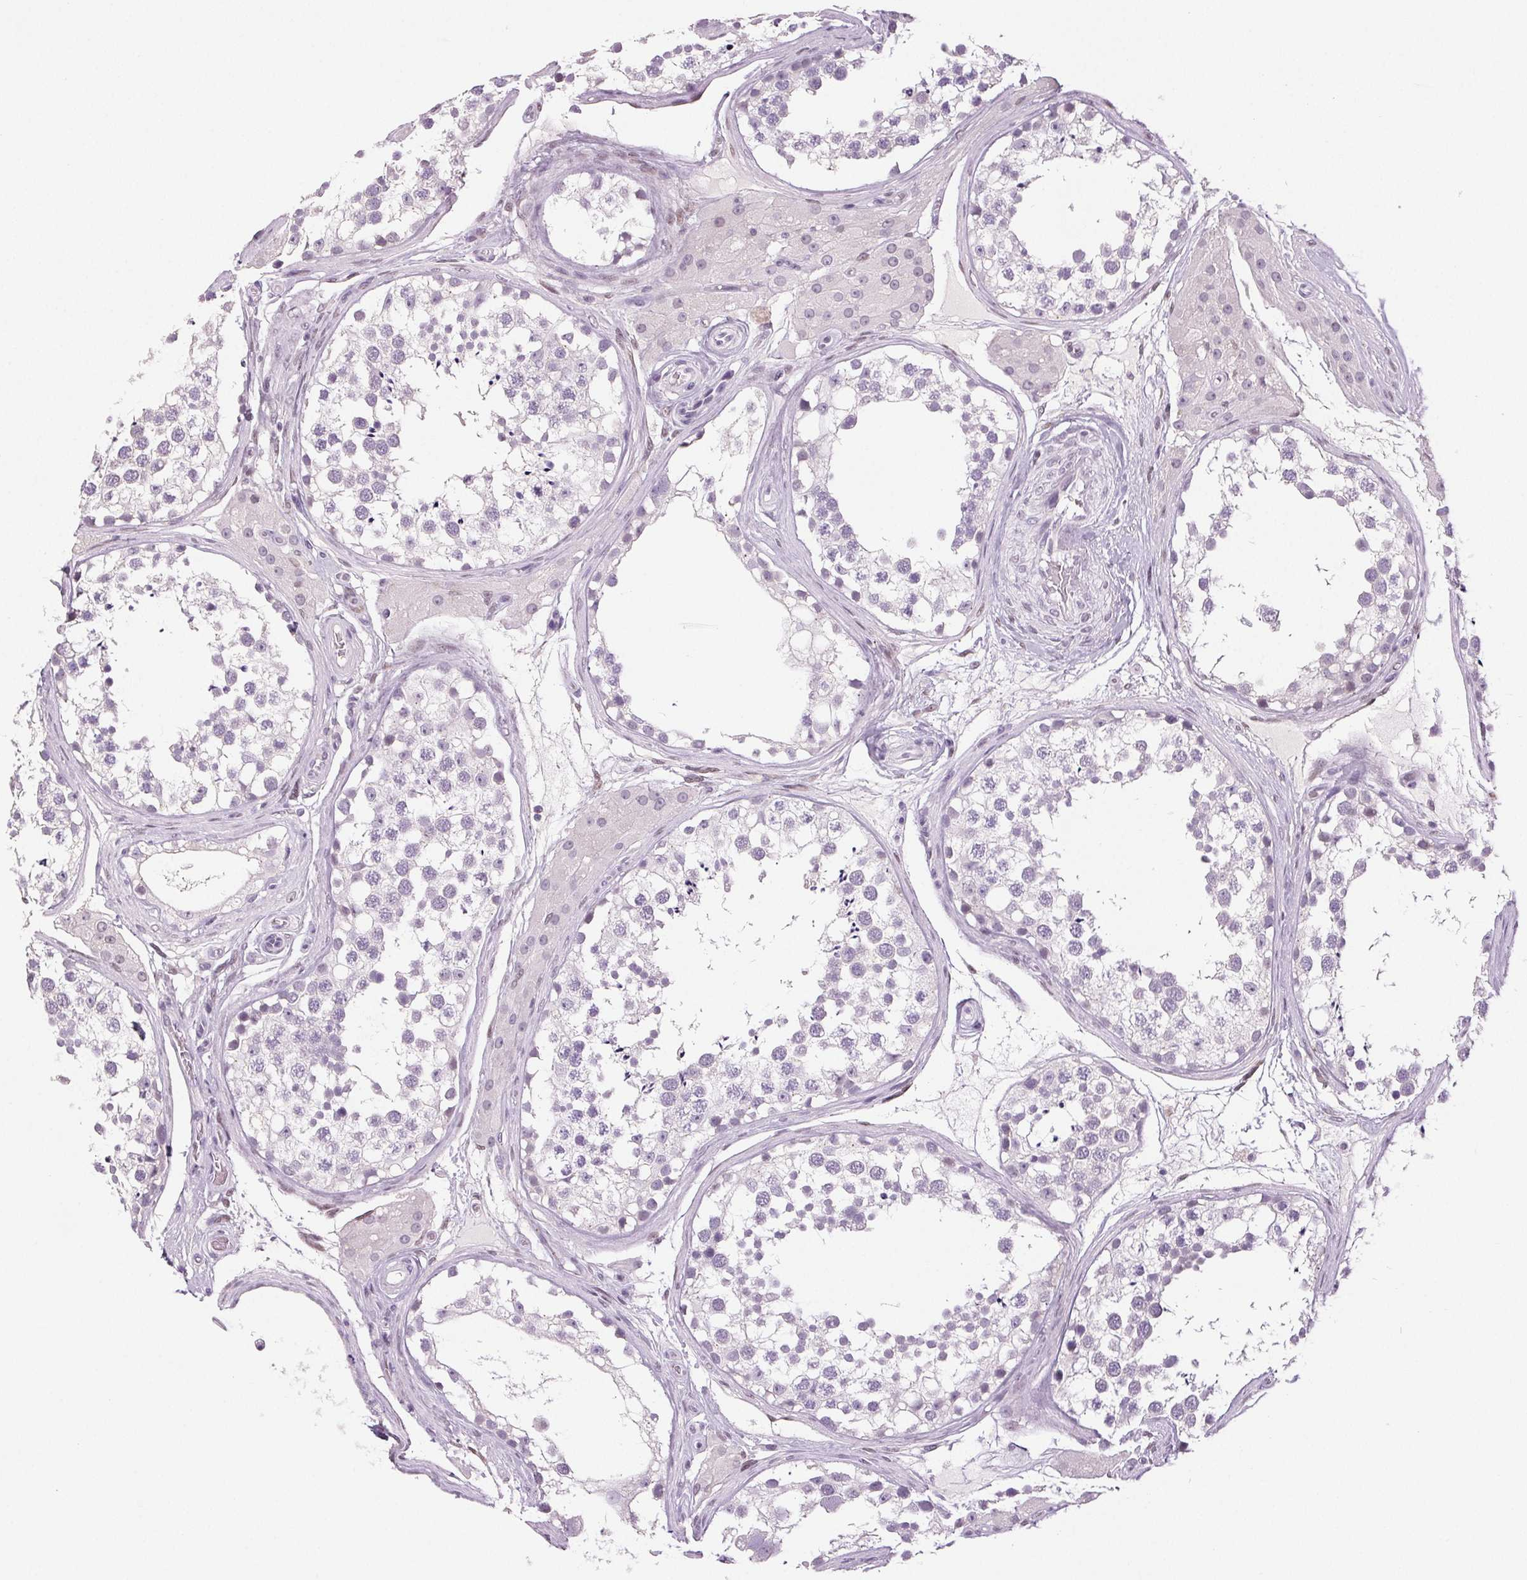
{"staining": {"intensity": "negative", "quantity": "none", "location": "none"}, "tissue": "testis", "cell_type": "Cells in seminiferous ducts", "image_type": "normal", "snomed": [{"axis": "morphology", "description": "Normal tissue, NOS"}, {"axis": "morphology", "description": "Seminoma, NOS"}, {"axis": "topography", "description": "Testis"}], "caption": "Photomicrograph shows no significant protein staining in cells in seminiferous ducts of normal testis.", "gene": "DNAJC6", "patient": {"sex": "male", "age": 65}}